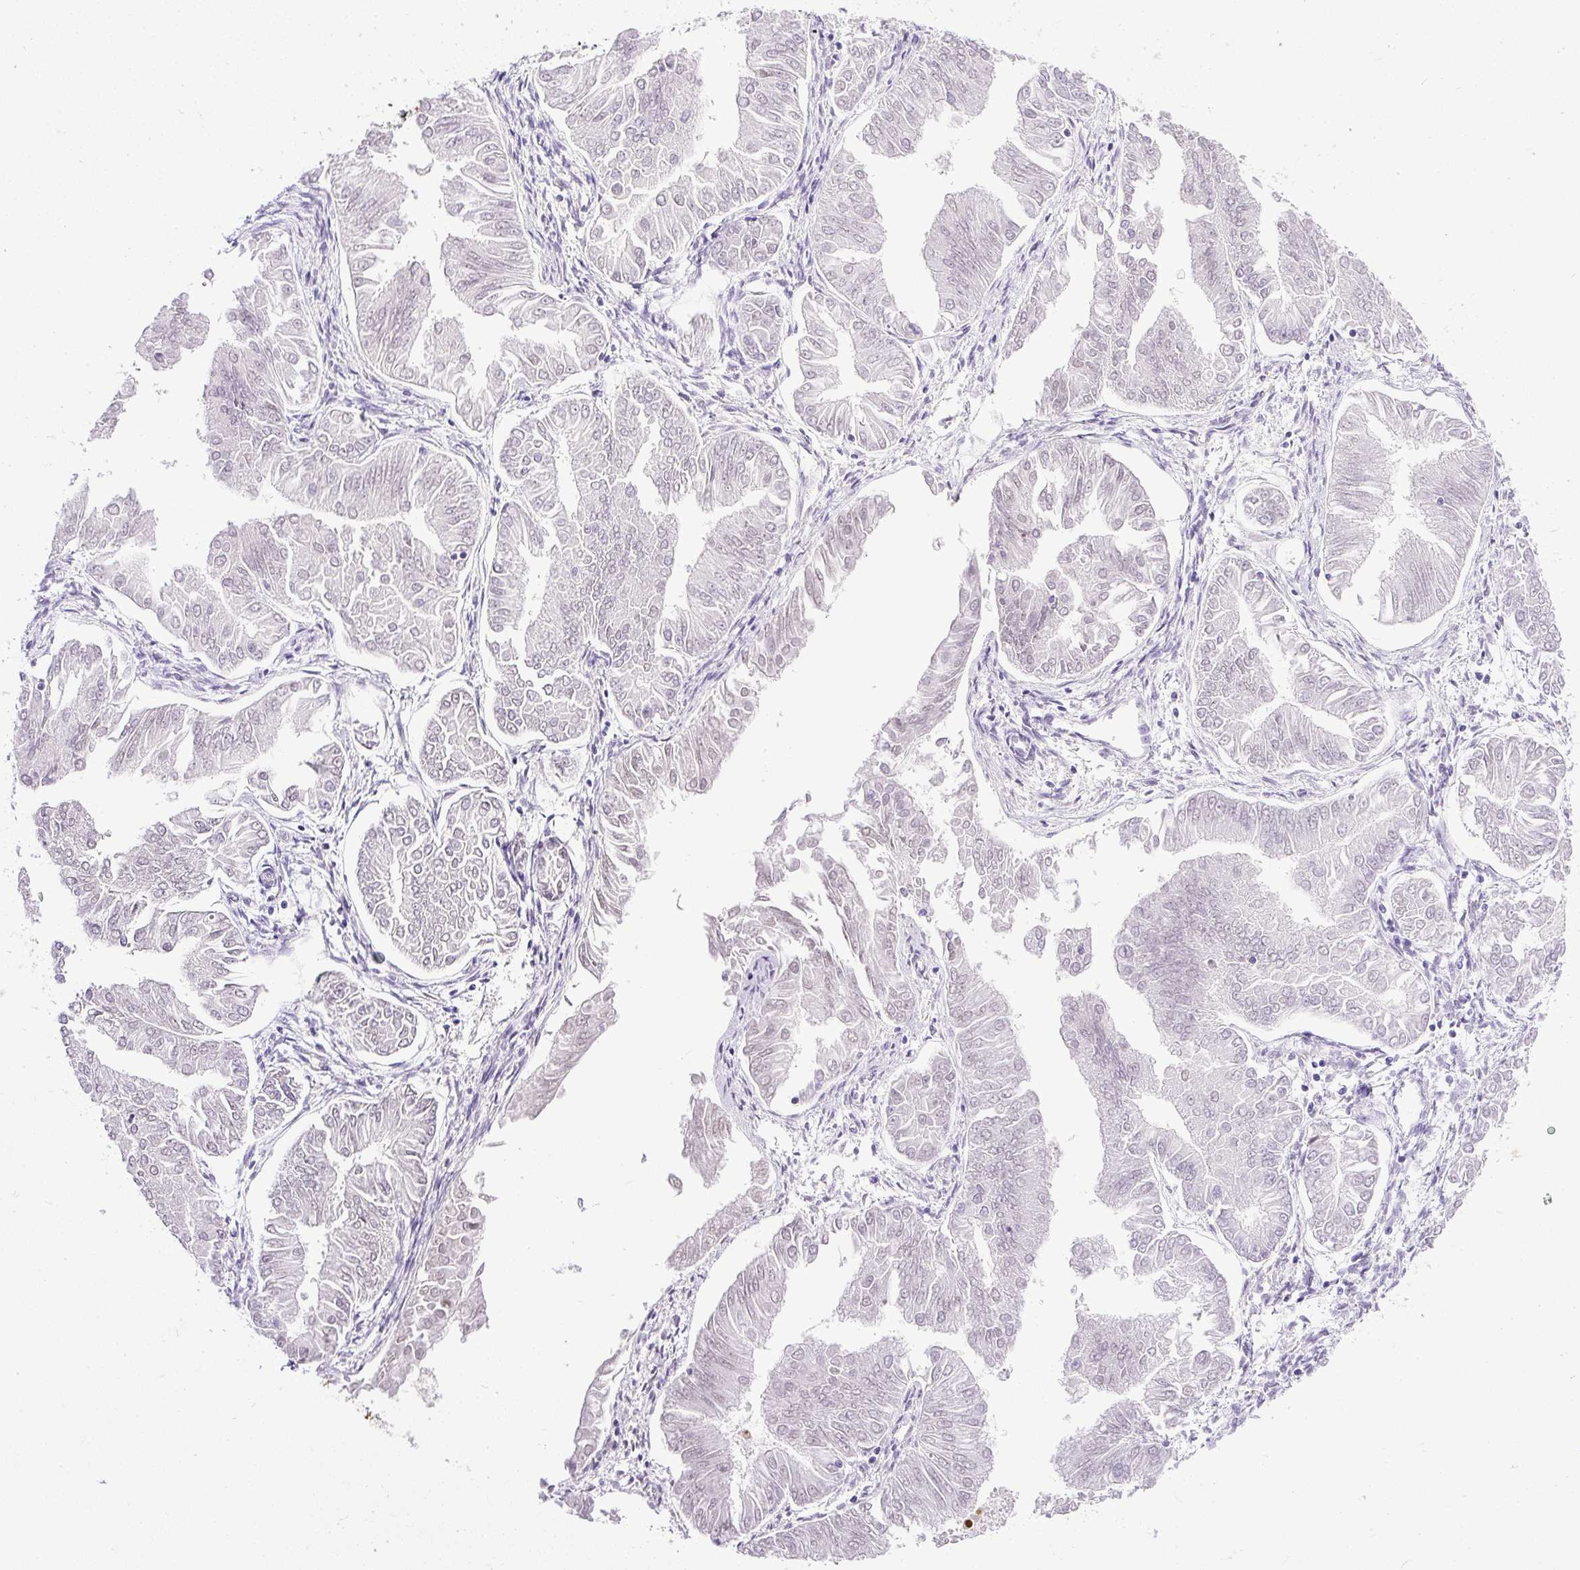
{"staining": {"intensity": "negative", "quantity": "none", "location": "none"}, "tissue": "endometrial cancer", "cell_type": "Tumor cells", "image_type": "cancer", "snomed": [{"axis": "morphology", "description": "Adenocarcinoma, NOS"}, {"axis": "topography", "description": "Endometrium"}], "caption": "Immunohistochemical staining of endometrial adenocarcinoma displays no significant expression in tumor cells. (Brightfield microscopy of DAB (3,3'-diaminobenzidine) immunohistochemistry (IHC) at high magnification).", "gene": "WNT10B", "patient": {"sex": "female", "age": 53}}